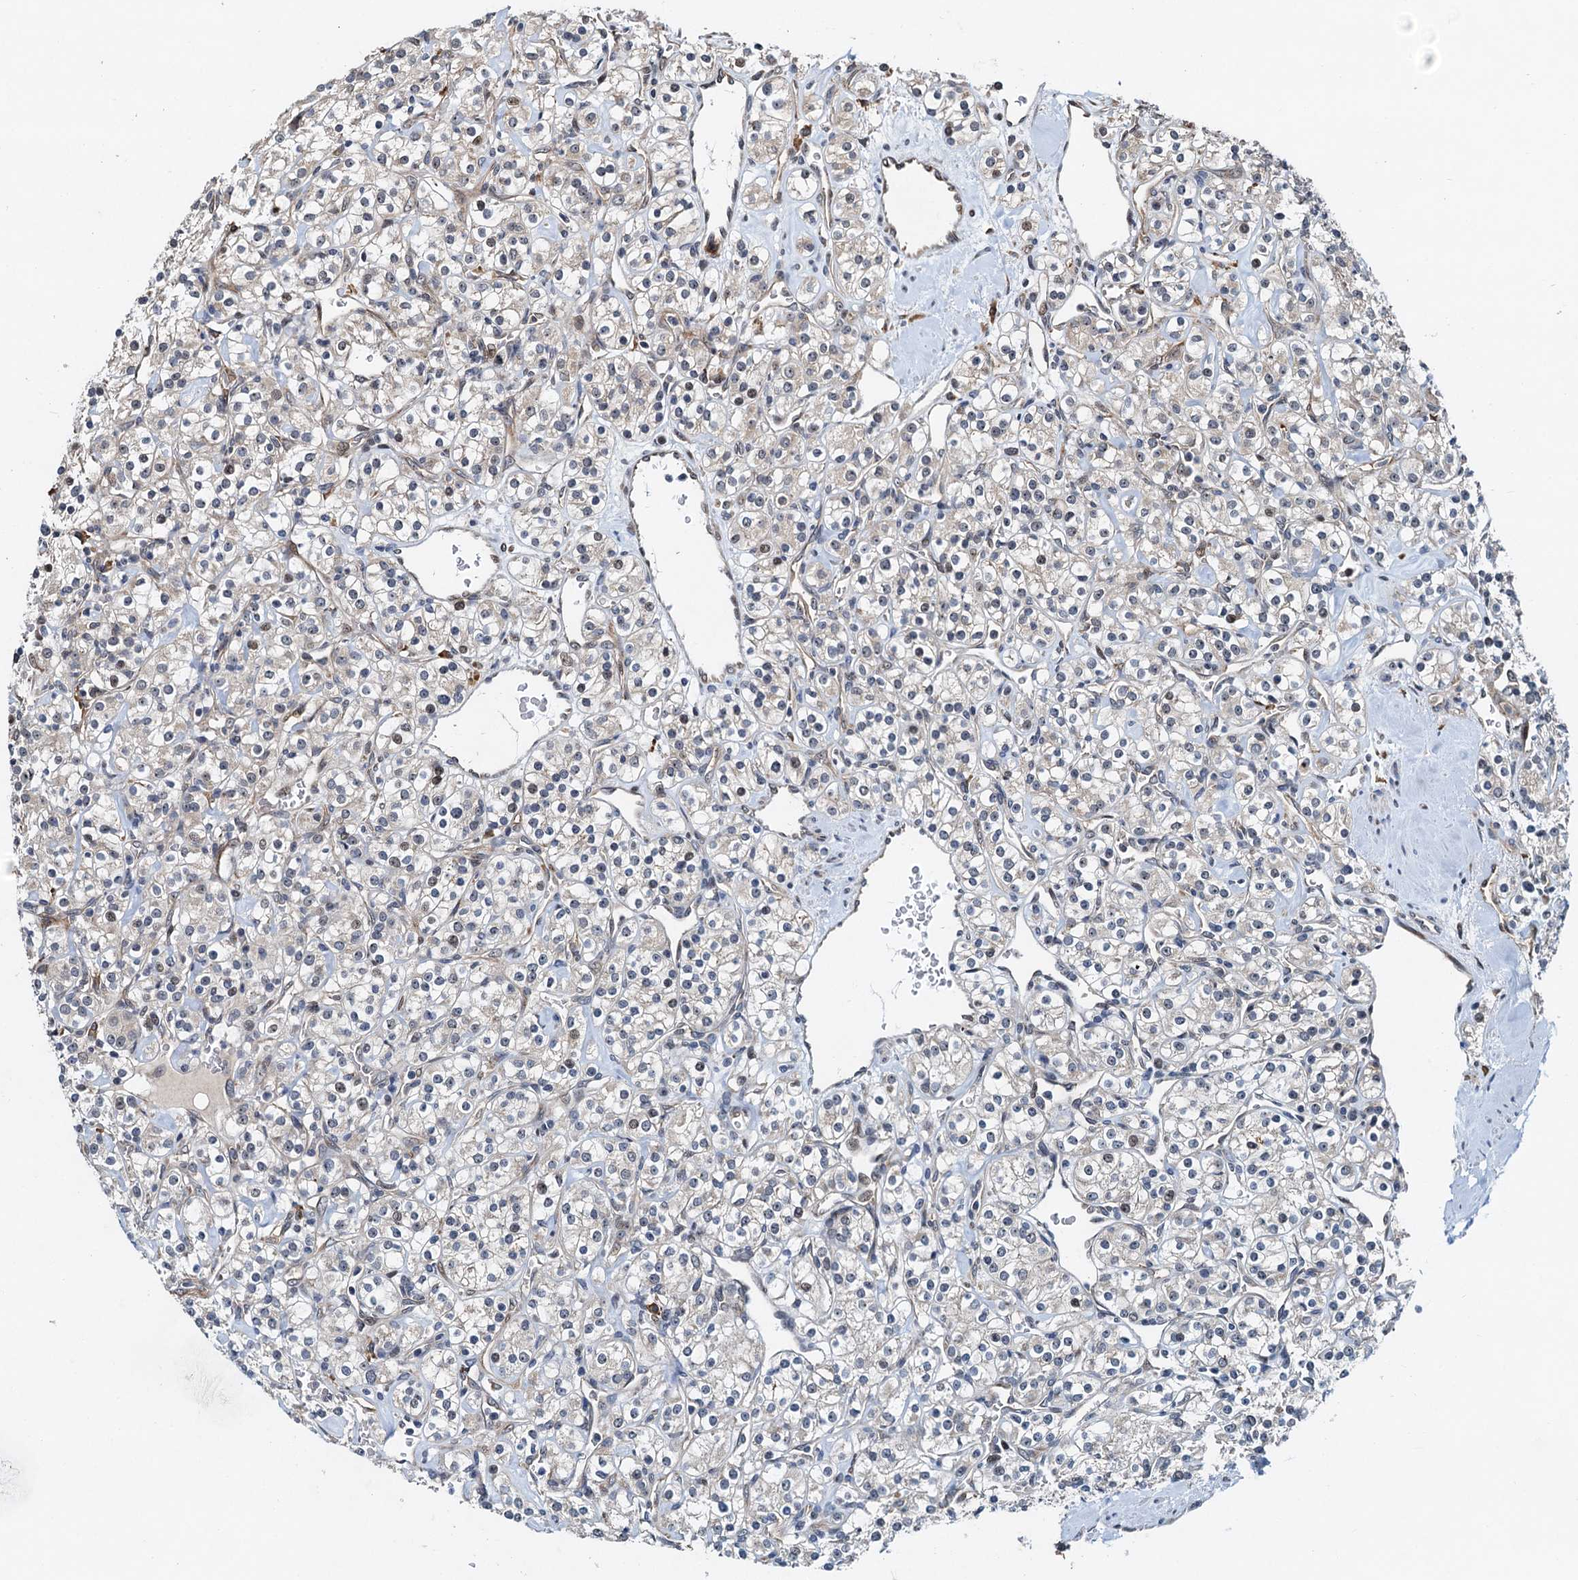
{"staining": {"intensity": "negative", "quantity": "none", "location": "none"}, "tissue": "renal cancer", "cell_type": "Tumor cells", "image_type": "cancer", "snomed": [{"axis": "morphology", "description": "Adenocarcinoma, NOS"}, {"axis": "topography", "description": "Kidney"}], "caption": "Micrograph shows no significant protein staining in tumor cells of adenocarcinoma (renal).", "gene": "DNAJC21", "patient": {"sex": "male", "age": 77}}